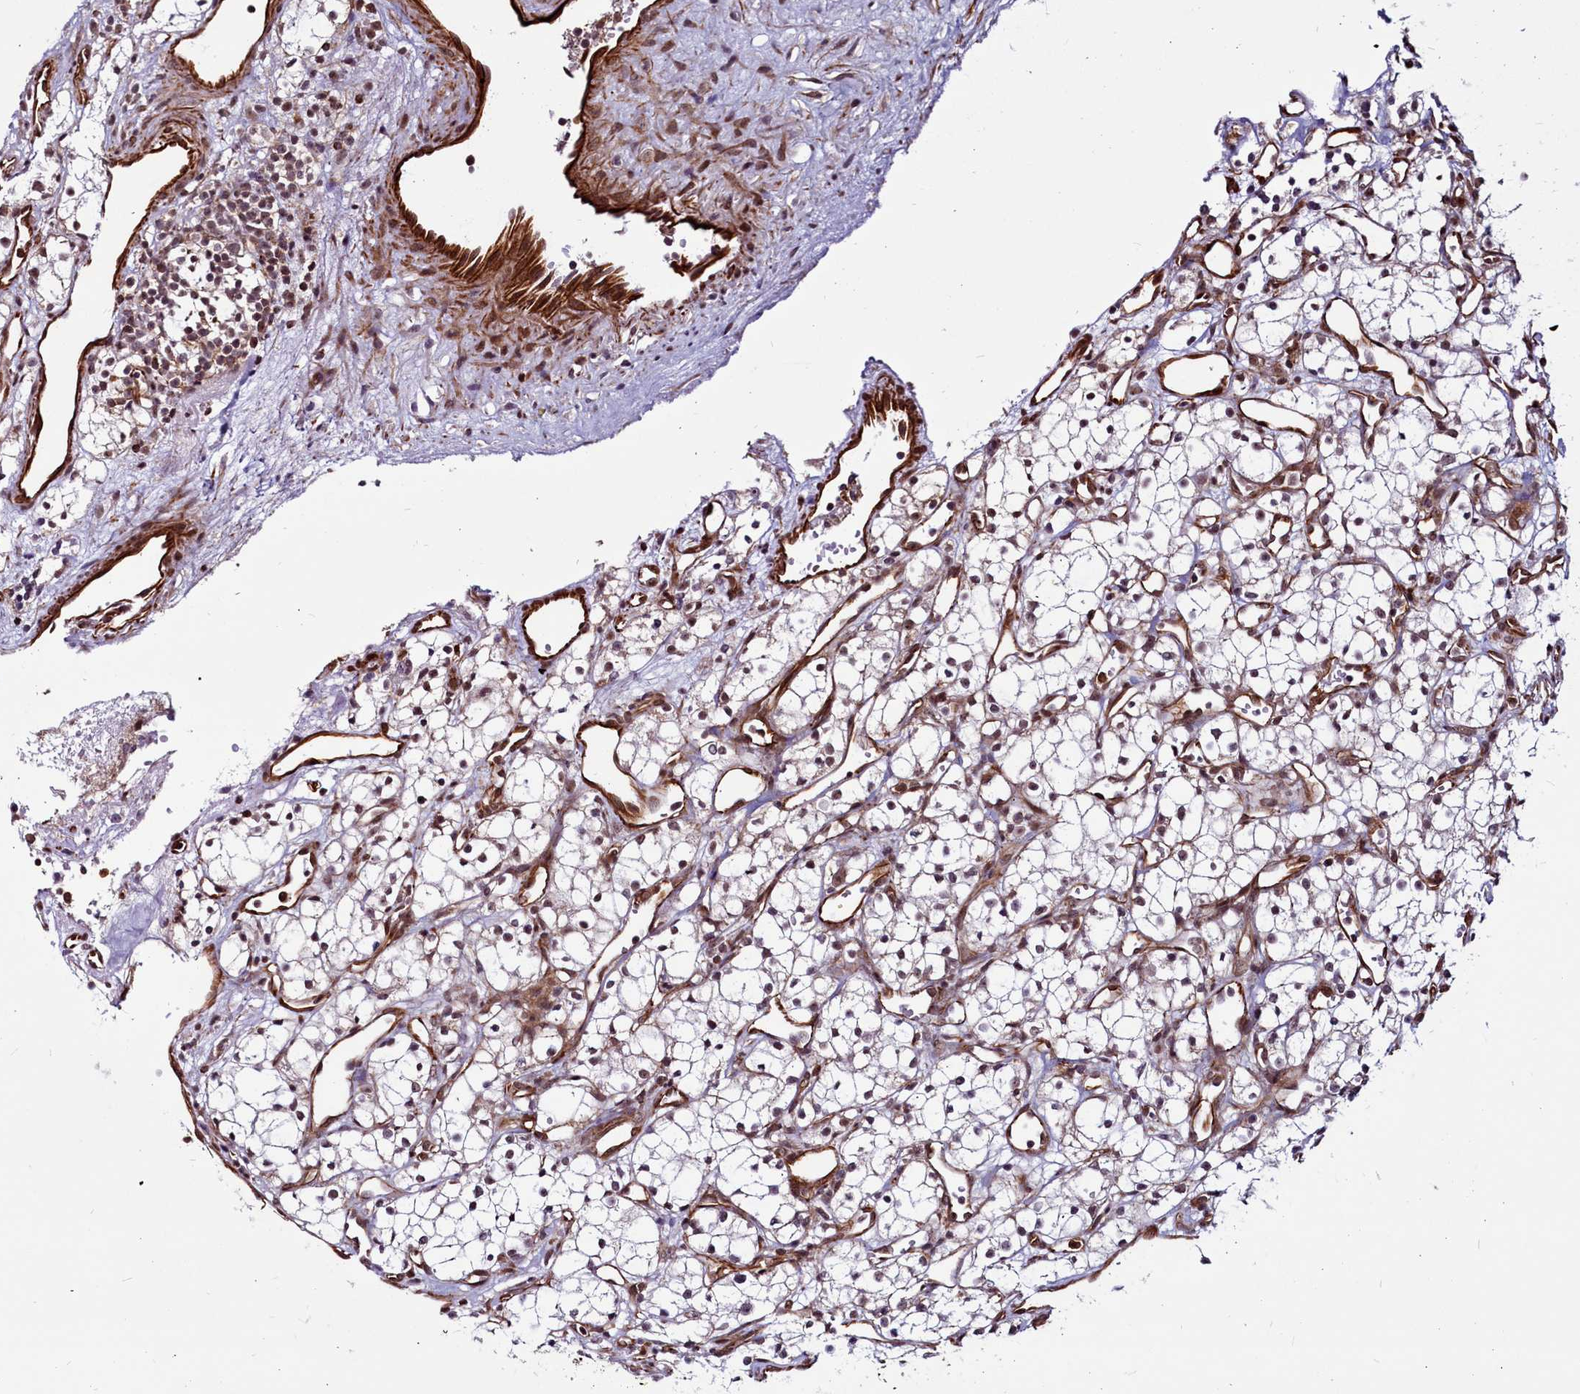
{"staining": {"intensity": "weak", "quantity": "25%-75%", "location": "nuclear"}, "tissue": "renal cancer", "cell_type": "Tumor cells", "image_type": "cancer", "snomed": [{"axis": "morphology", "description": "Adenocarcinoma, NOS"}, {"axis": "topography", "description": "Kidney"}], "caption": "Tumor cells show weak nuclear staining in approximately 25%-75% of cells in adenocarcinoma (renal).", "gene": "CLK3", "patient": {"sex": "male", "age": 59}}